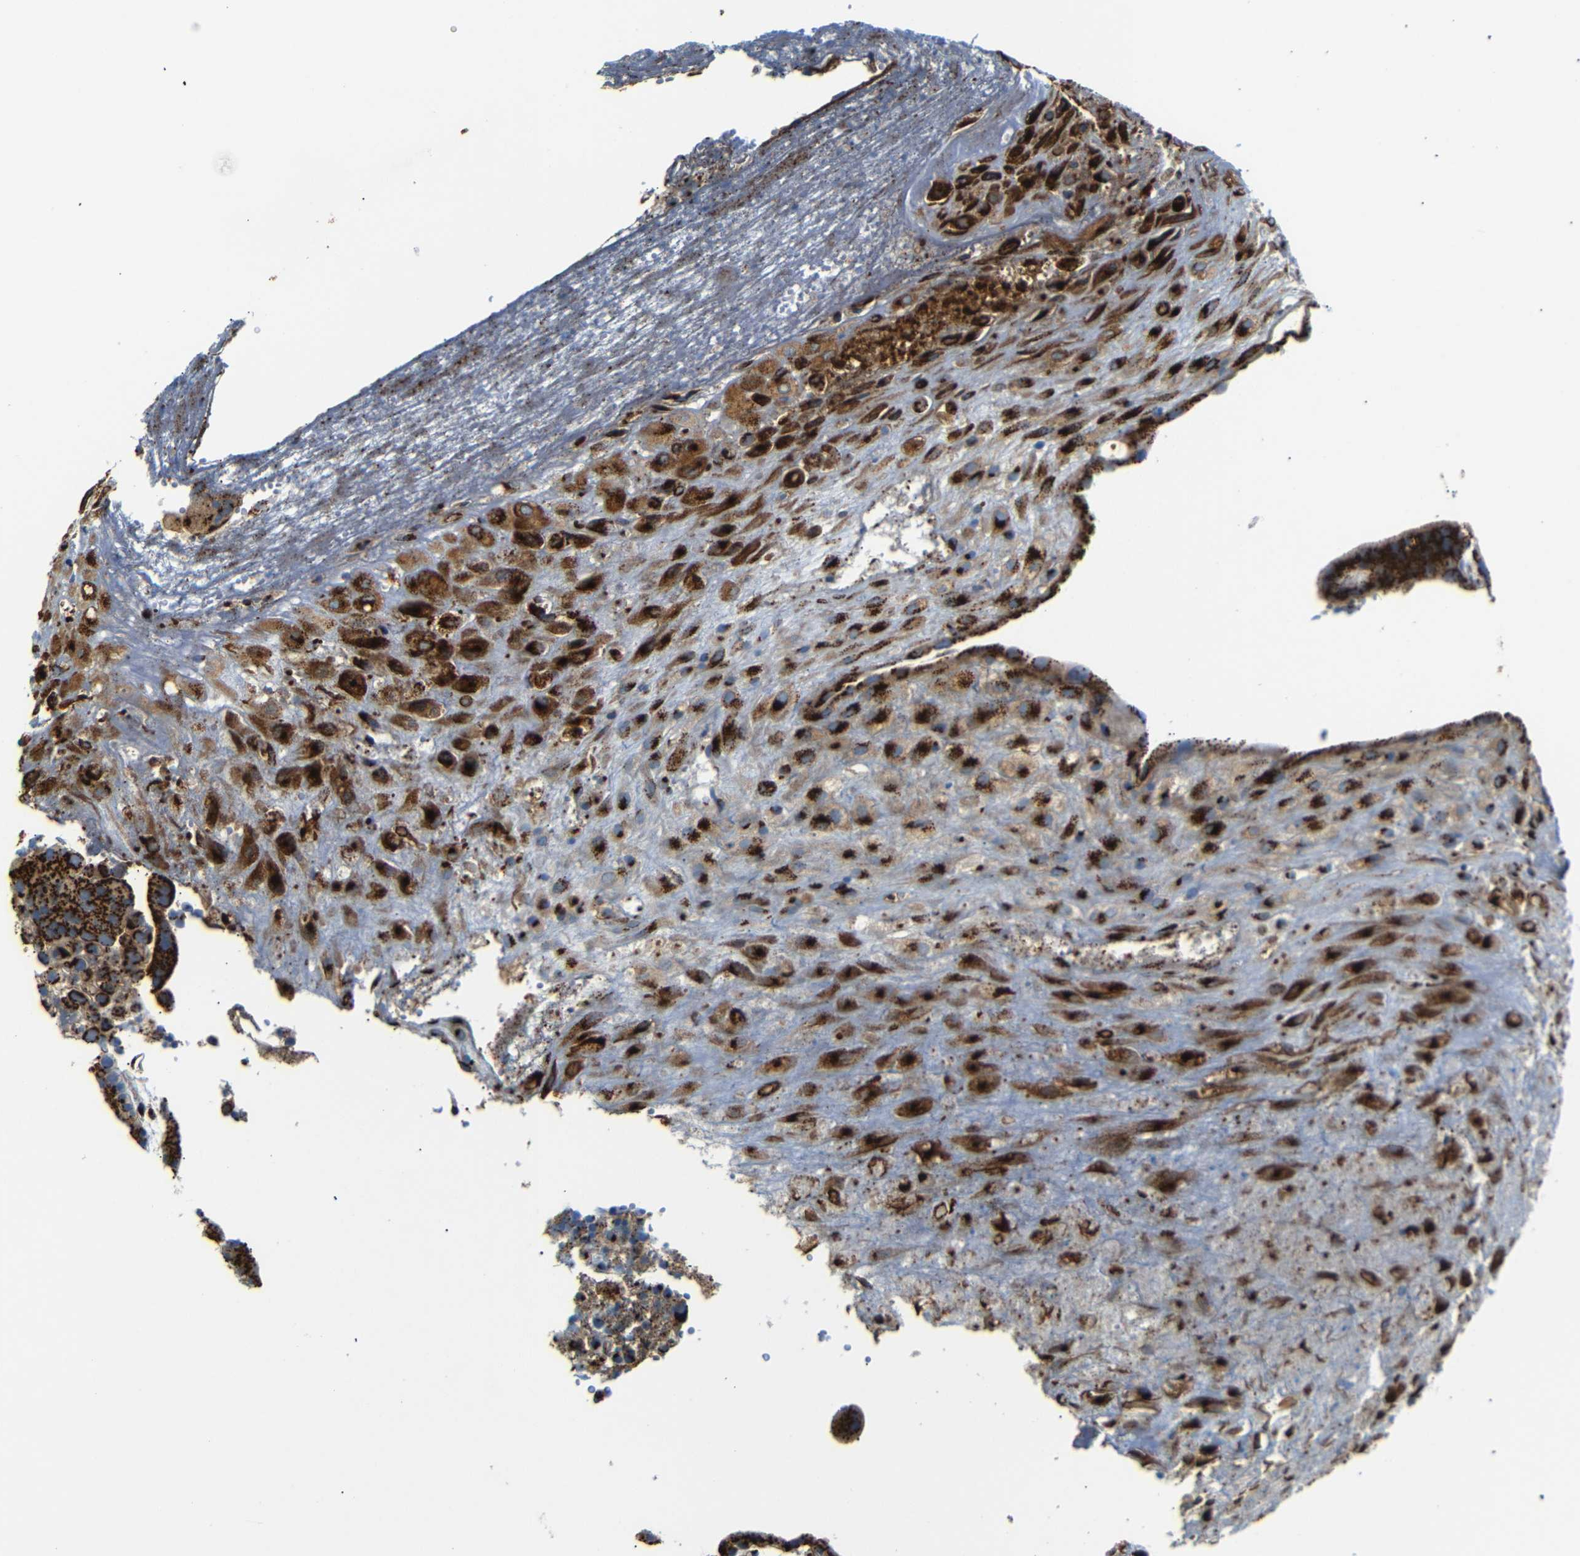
{"staining": {"intensity": "strong", "quantity": ">75%", "location": "cytoplasmic/membranous"}, "tissue": "placenta", "cell_type": "Decidual cells", "image_type": "normal", "snomed": [{"axis": "morphology", "description": "Normal tissue, NOS"}, {"axis": "topography", "description": "Placenta"}], "caption": "Protein positivity by immunohistochemistry (IHC) reveals strong cytoplasmic/membranous positivity in about >75% of decidual cells in normal placenta.", "gene": "TGOLN2", "patient": {"sex": "female", "age": 18}}